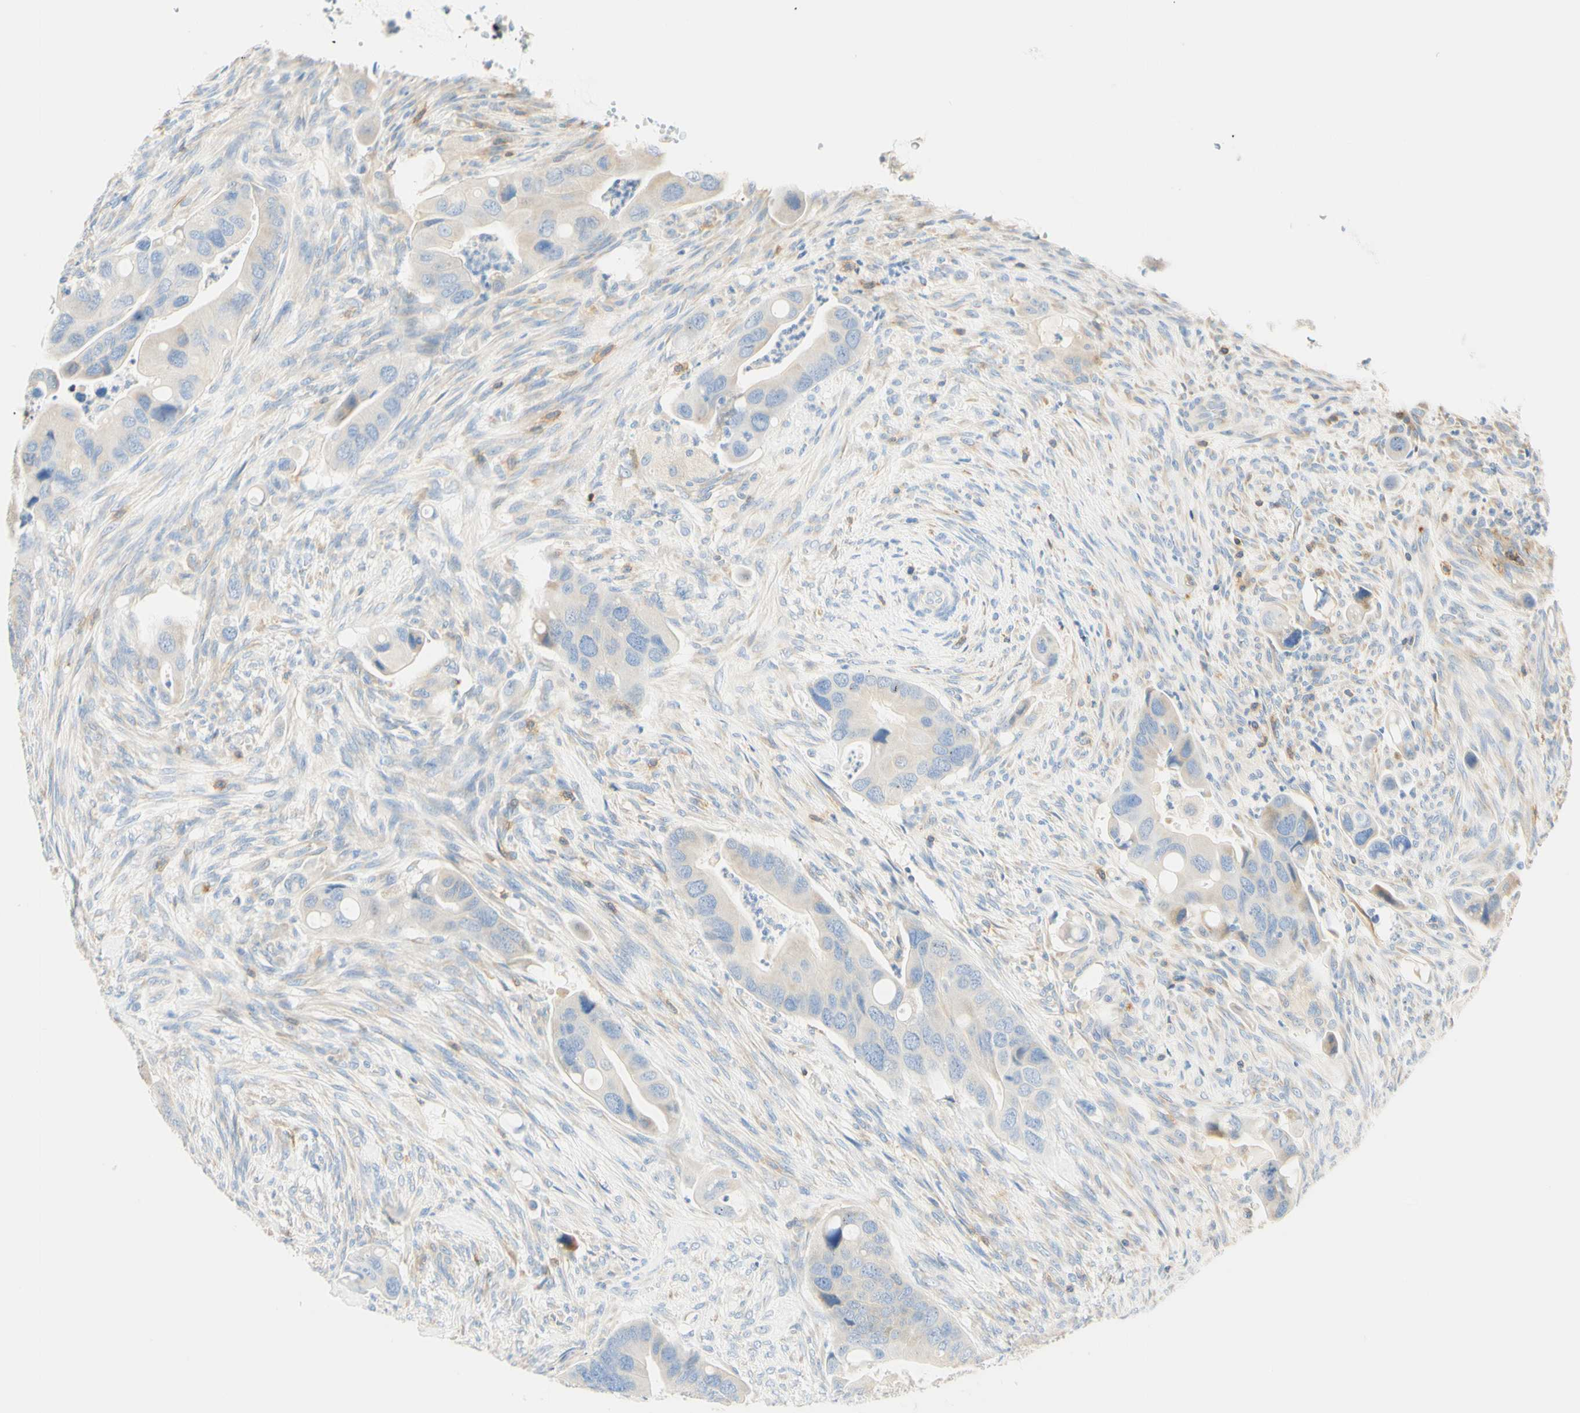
{"staining": {"intensity": "weak", "quantity": "25%-75%", "location": "cytoplasmic/membranous"}, "tissue": "colorectal cancer", "cell_type": "Tumor cells", "image_type": "cancer", "snomed": [{"axis": "morphology", "description": "Adenocarcinoma, NOS"}, {"axis": "topography", "description": "Rectum"}], "caption": "Immunohistochemistry (IHC) staining of colorectal adenocarcinoma, which displays low levels of weak cytoplasmic/membranous positivity in about 25%-75% of tumor cells indicating weak cytoplasmic/membranous protein positivity. The staining was performed using DAB (brown) for protein detection and nuclei were counterstained in hematoxylin (blue).", "gene": "LAT", "patient": {"sex": "female", "age": 57}}